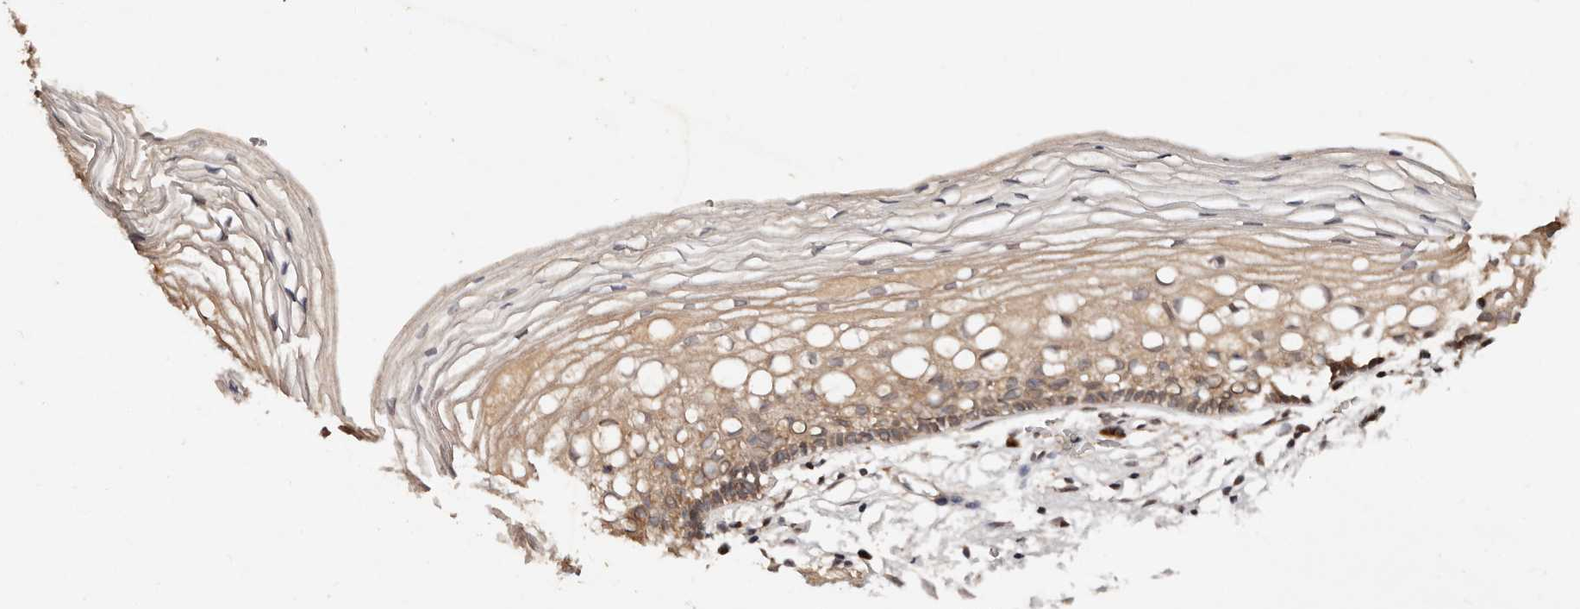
{"staining": {"intensity": "moderate", "quantity": ">75%", "location": "cytoplasmic/membranous"}, "tissue": "cervix", "cell_type": "Glandular cells", "image_type": "normal", "snomed": [{"axis": "morphology", "description": "Normal tissue, NOS"}, {"axis": "topography", "description": "Cervix"}], "caption": "Unremarkable cervix displays moderate cytoplasmic/membranous expression in approximately >75% of glandular cells, visualized by immunohistochemistry. The protein of interest is shown in brown color, while the nuclei are stained blue.", "gene": "DENND11", "patient": {"sex": "female", "age": 27}}